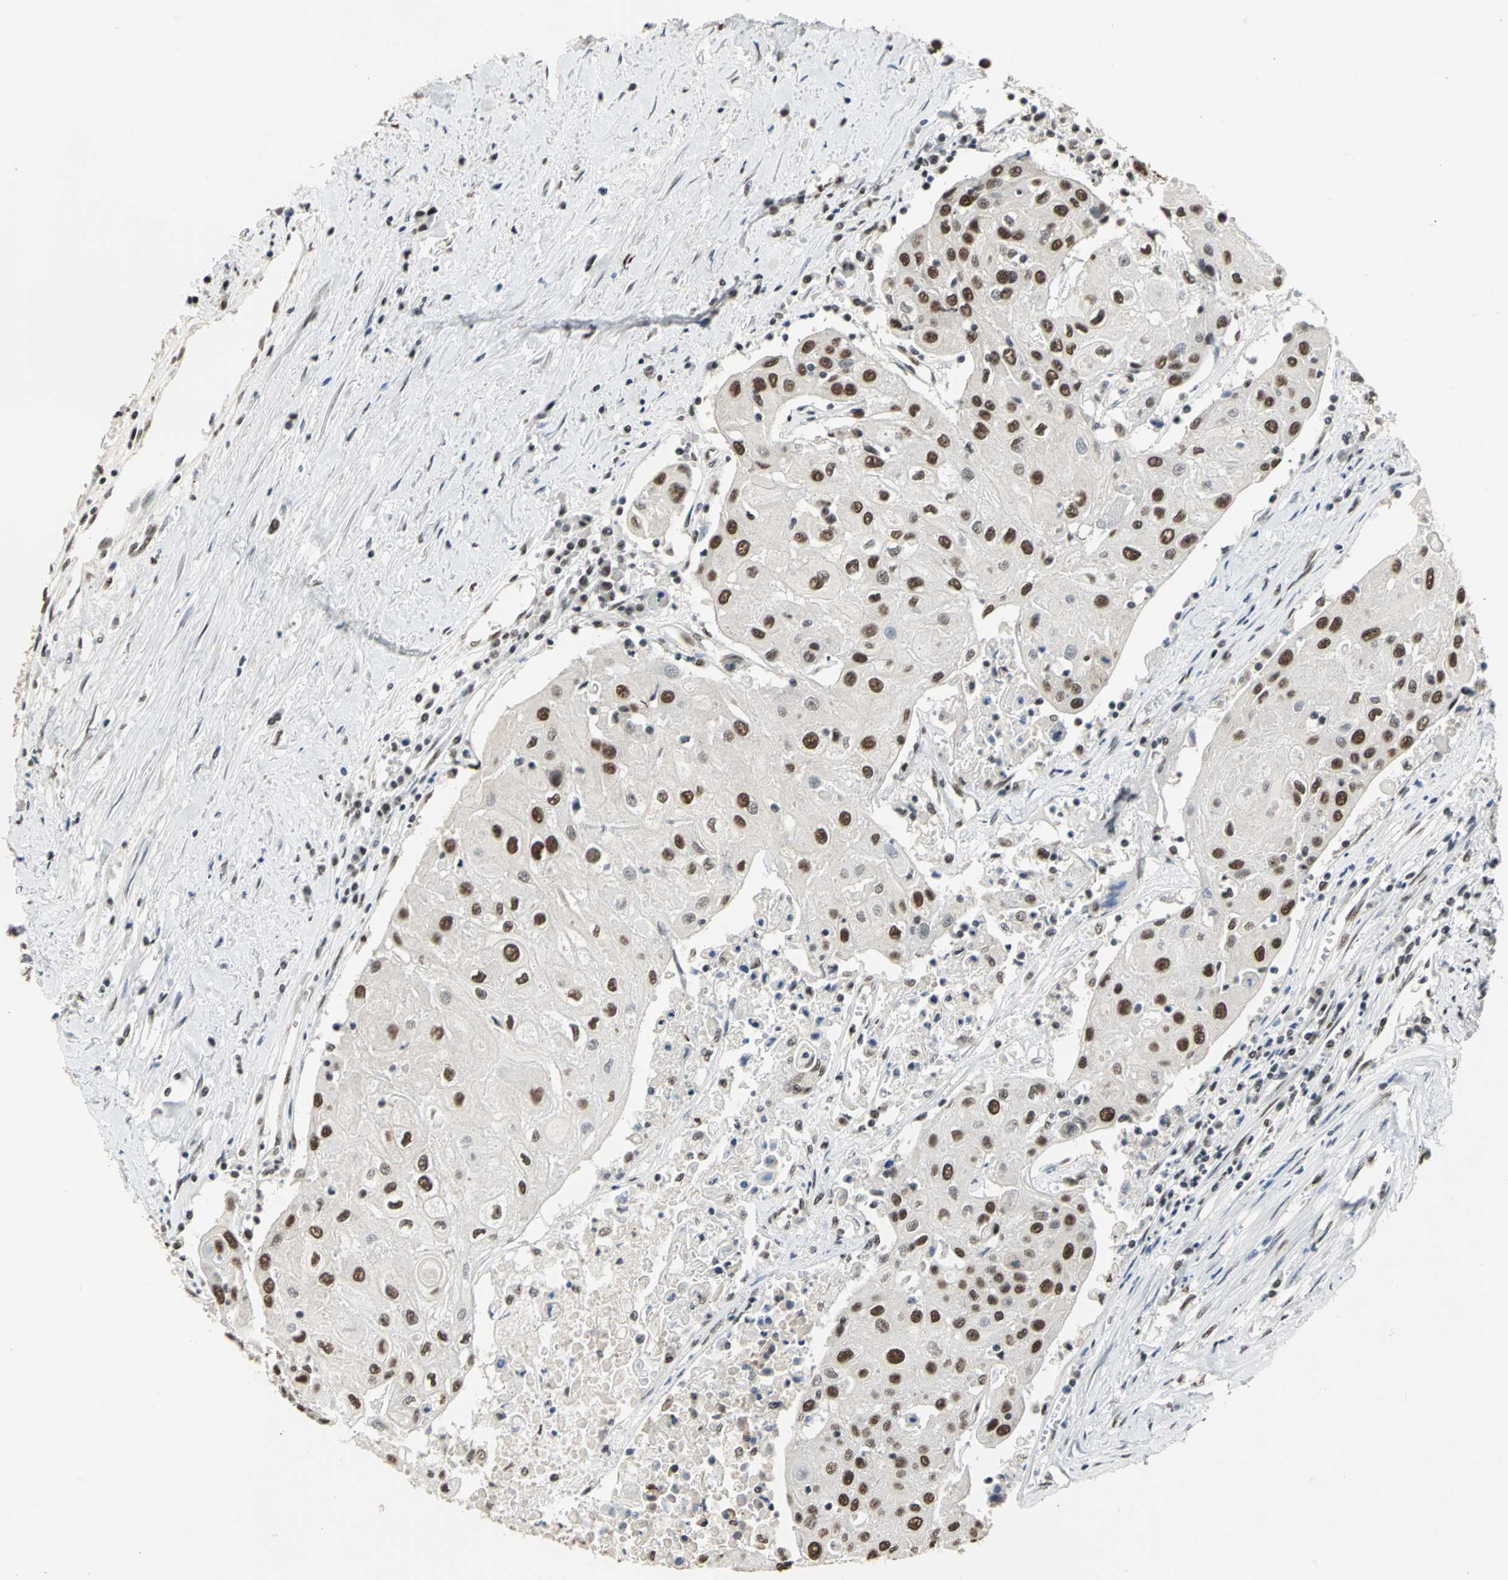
{"staining": {"intensity": "strong", "quantity": ">75%", "location": "nuclear"}, "tissue": "urothelial cancer", "cell_type": "Tumor cells", "image_type": "cancer", "snomed": [{"axis": "morphology", "description": "Urothelial carcinoma, High grade"}, {"axis": "topography", "description": "Urinary bladder"}], "caption": "Urothelial cancer stained for a protein (brown) displays strong nuclear positive staining in approximately >75% of tumor cells.", "gene": "CCDC88C", "patient": {"sex": "female", "age": 85}}